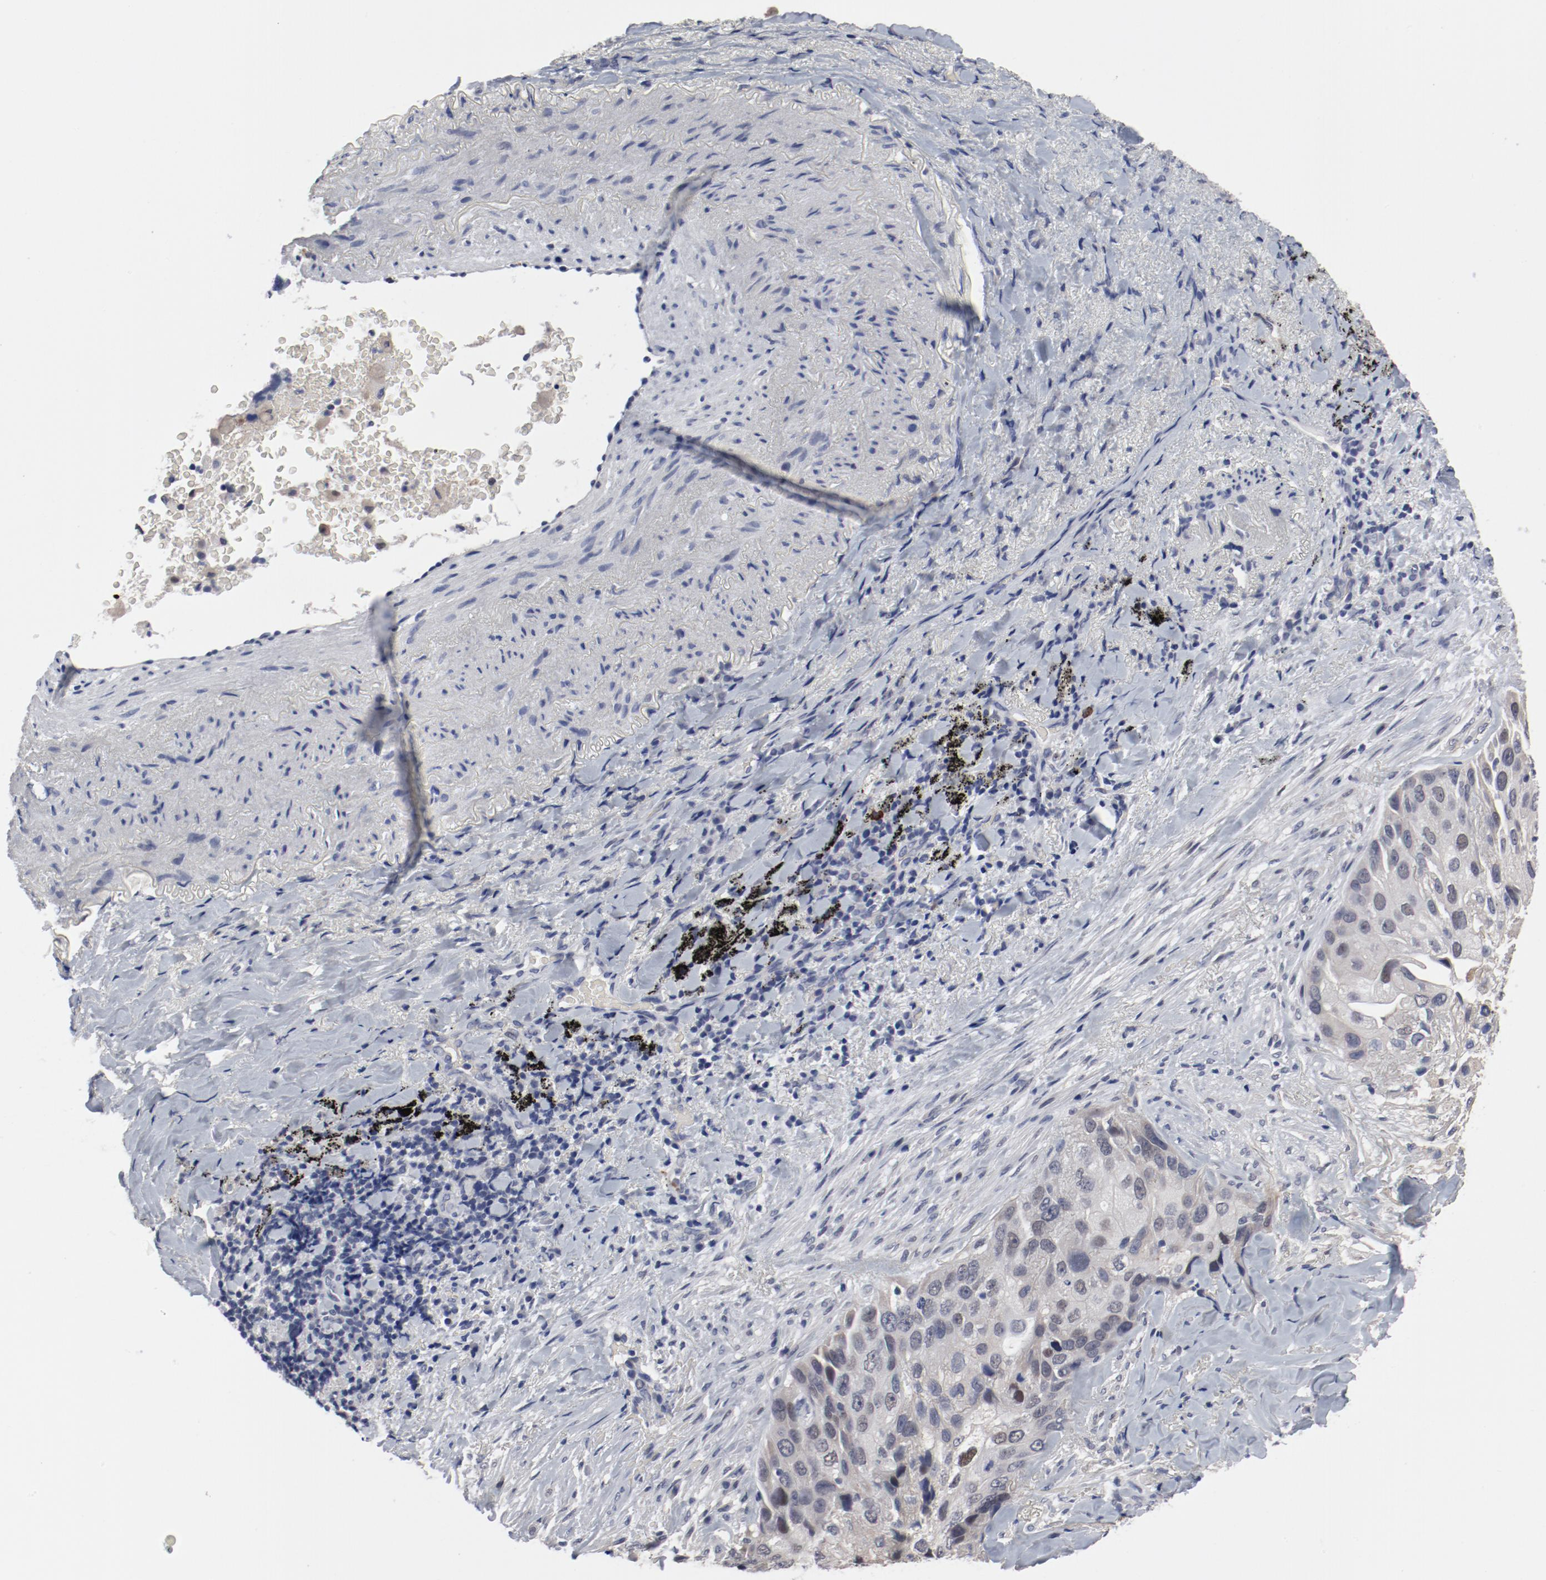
{"staining": {"intensity": "weak", "quantity": "<25%", "location": "nuclear"}, "tissue": "lung cancer", "cell_type": "Tumor cells", "image_type": "cancer", "snomed": [{"axis": "morphology", "description": "Squamous cell carcinoma, NOS"}, {"axis": "topography", "description": "Lung"}], "caption": "An immunohistochemistry (IHC) micrograph of lung cancer (squamous cell carcinoma) is shown. There is no staining in tumor cells of lung cancer (squamous cell carcinoma).", "gene": "ANKLE2", "patient": {"sex": "male", "age": 54}}